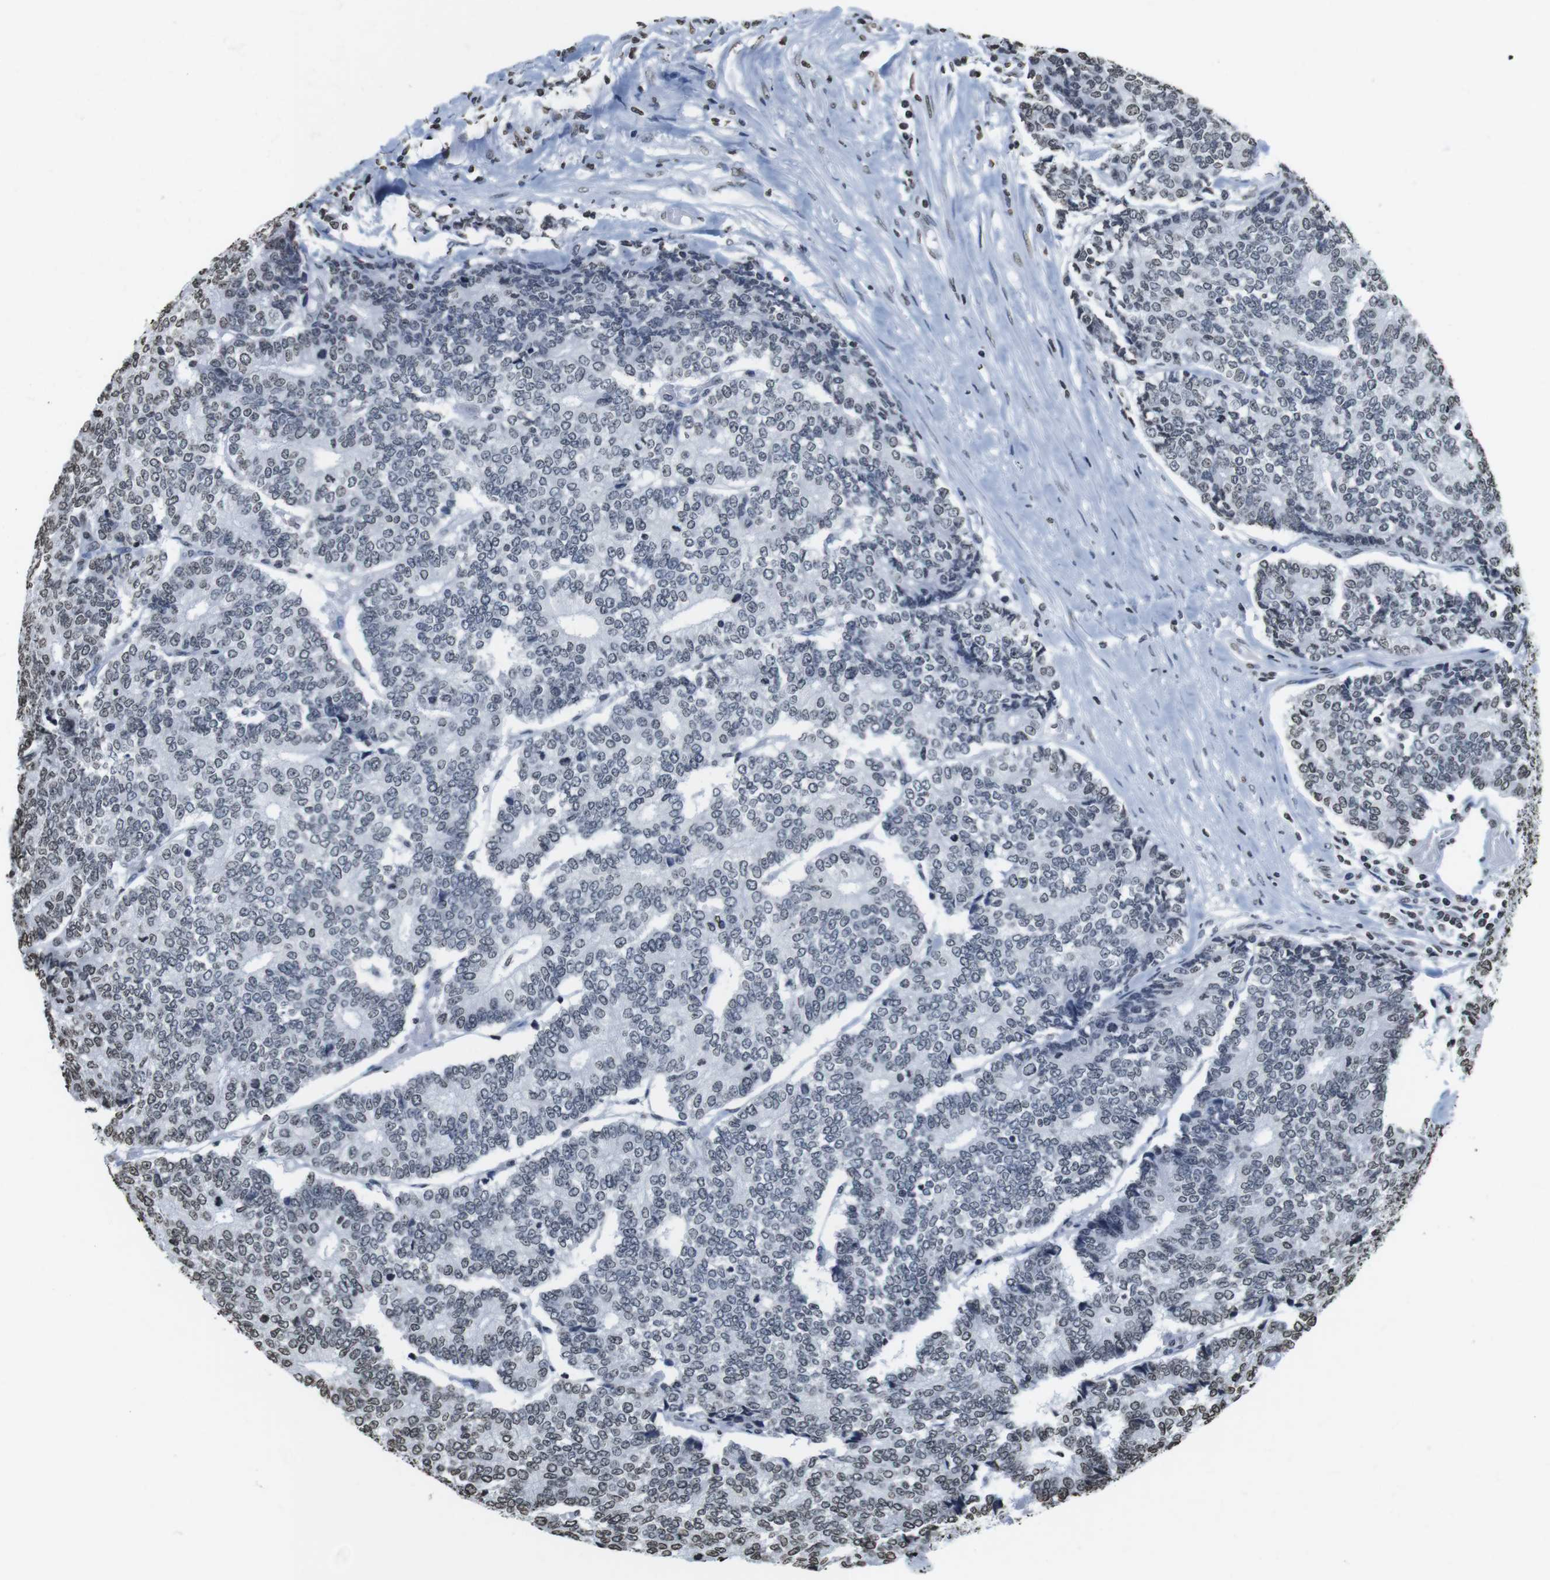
{"staining": {"intensity": "weak", "quantity": "<25%", "location": "nuclear"}, "tissue": "prostate cancer", "cell_type": "Tumor cells", "image_type": "cancer", "snomed": [{"axis": "morphology", "description": "Normal tissue, NOS"}, {"axis": "morphology", "description": "Adenocarcinoma, High grade"}, {"axis": "topography", "description": "Prostate"}, {"axis": "topography", "description": "Seminal veicle"}], "caption": "The immunohistochemistry (IHC) micrograph has no significant staining in tumor cells of prostate cancer tissue.", "gene": "BSX", "patient": {"sex": "male", "age": 55}}